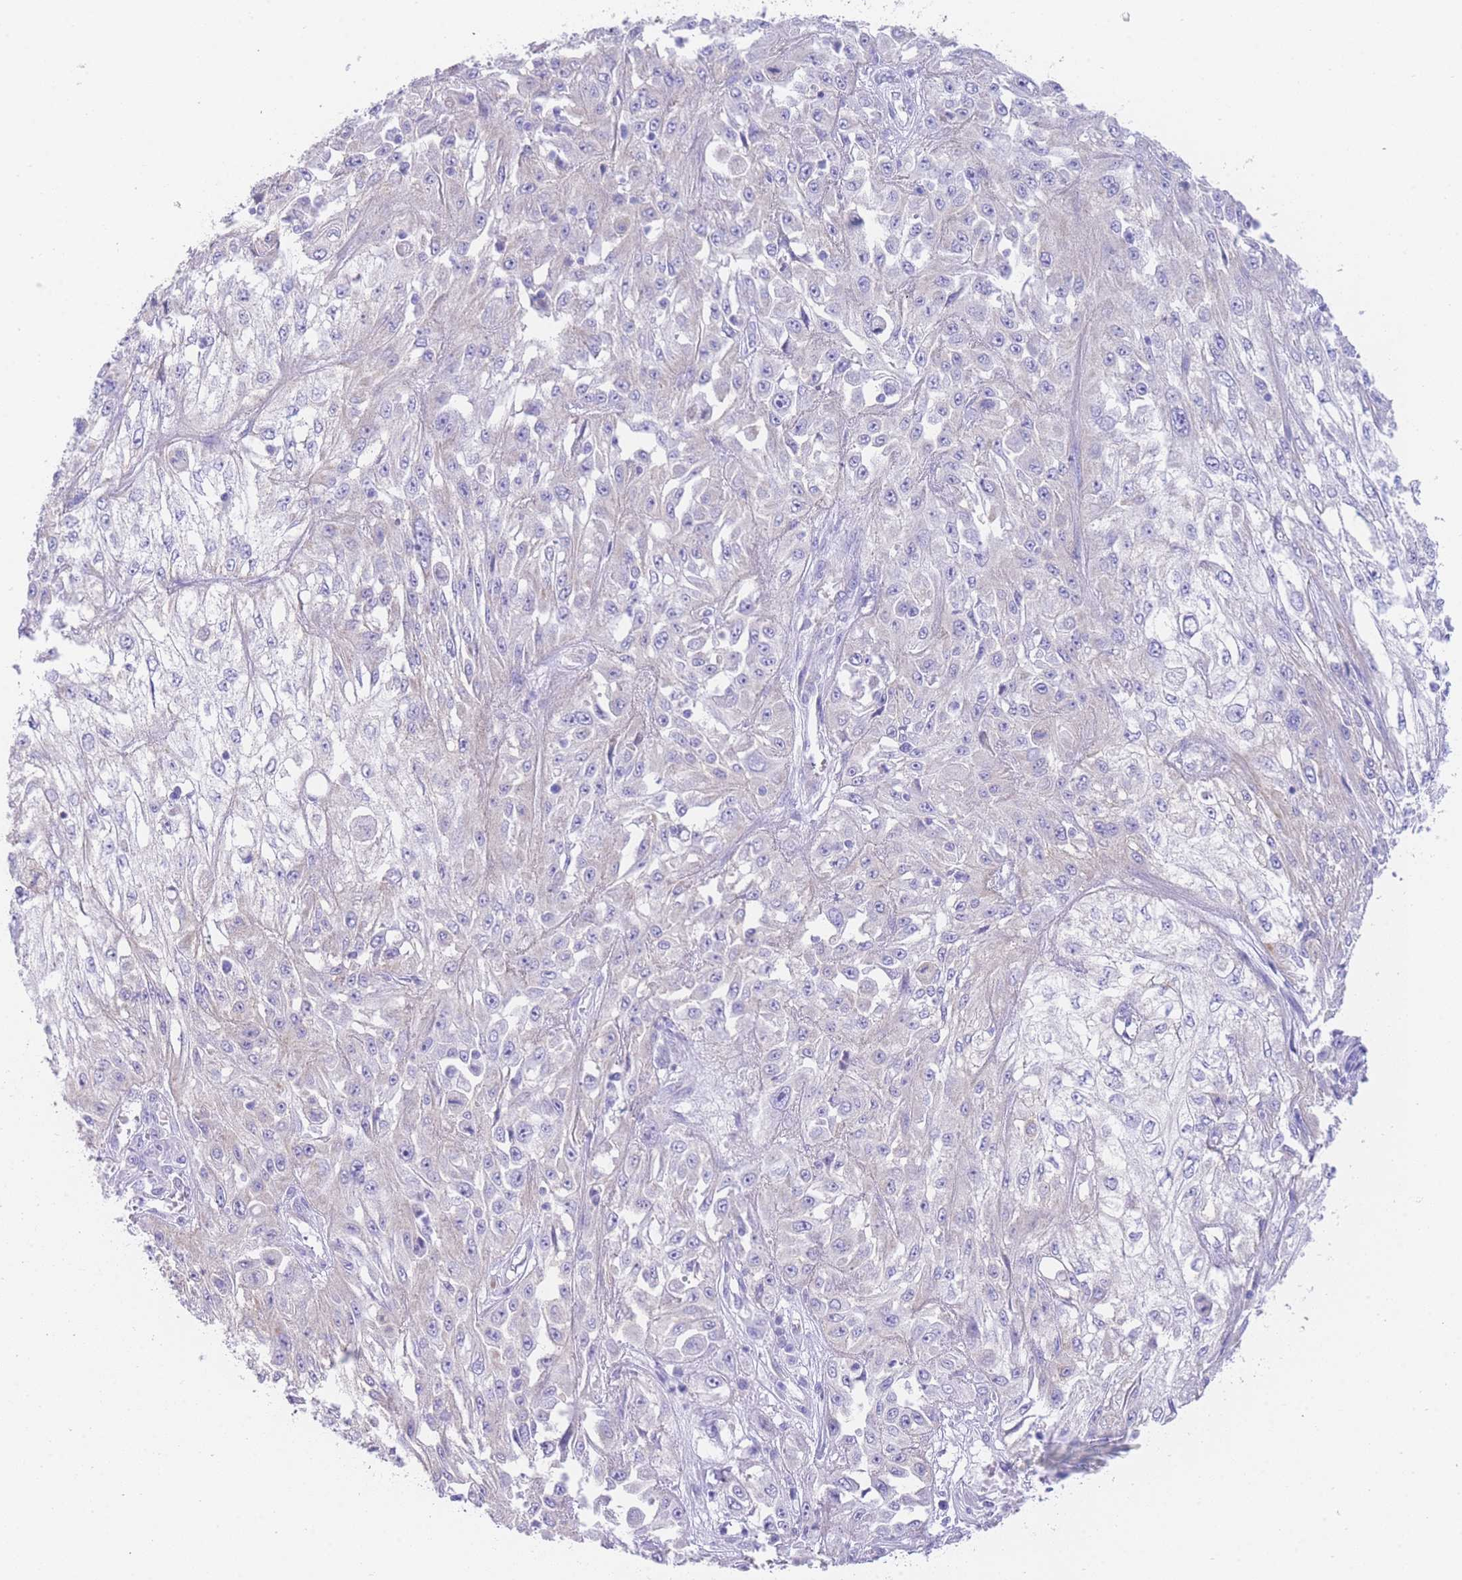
{"staining": {"intensity": "negative", "quantity": "none", "location": "none"}, "tissue": "skin cancer", "cell_type": "Tumor cells", "image_type": "cancer", "snomed": [{"axis": "morphology", "description": "Squamous cell carcinoma, NOS"}, {"axis": "morphology", "description": "Squamous cell carcinoma, metastatic, NOS"}, {"axis": "topography", "description": "Skin"}, {"axis": "topography", "description": "Lymph node"}], "caption": "Immunohistochemistry micrograph of neoplastic tissue: skin squamous cell carcinoma stained with DAB (3,3'-diaminobenzidine) exhibits no significant protein staining in tumor cells.", "gene": "ACSM4", "patient": {"sex": "male", "age": 75}}